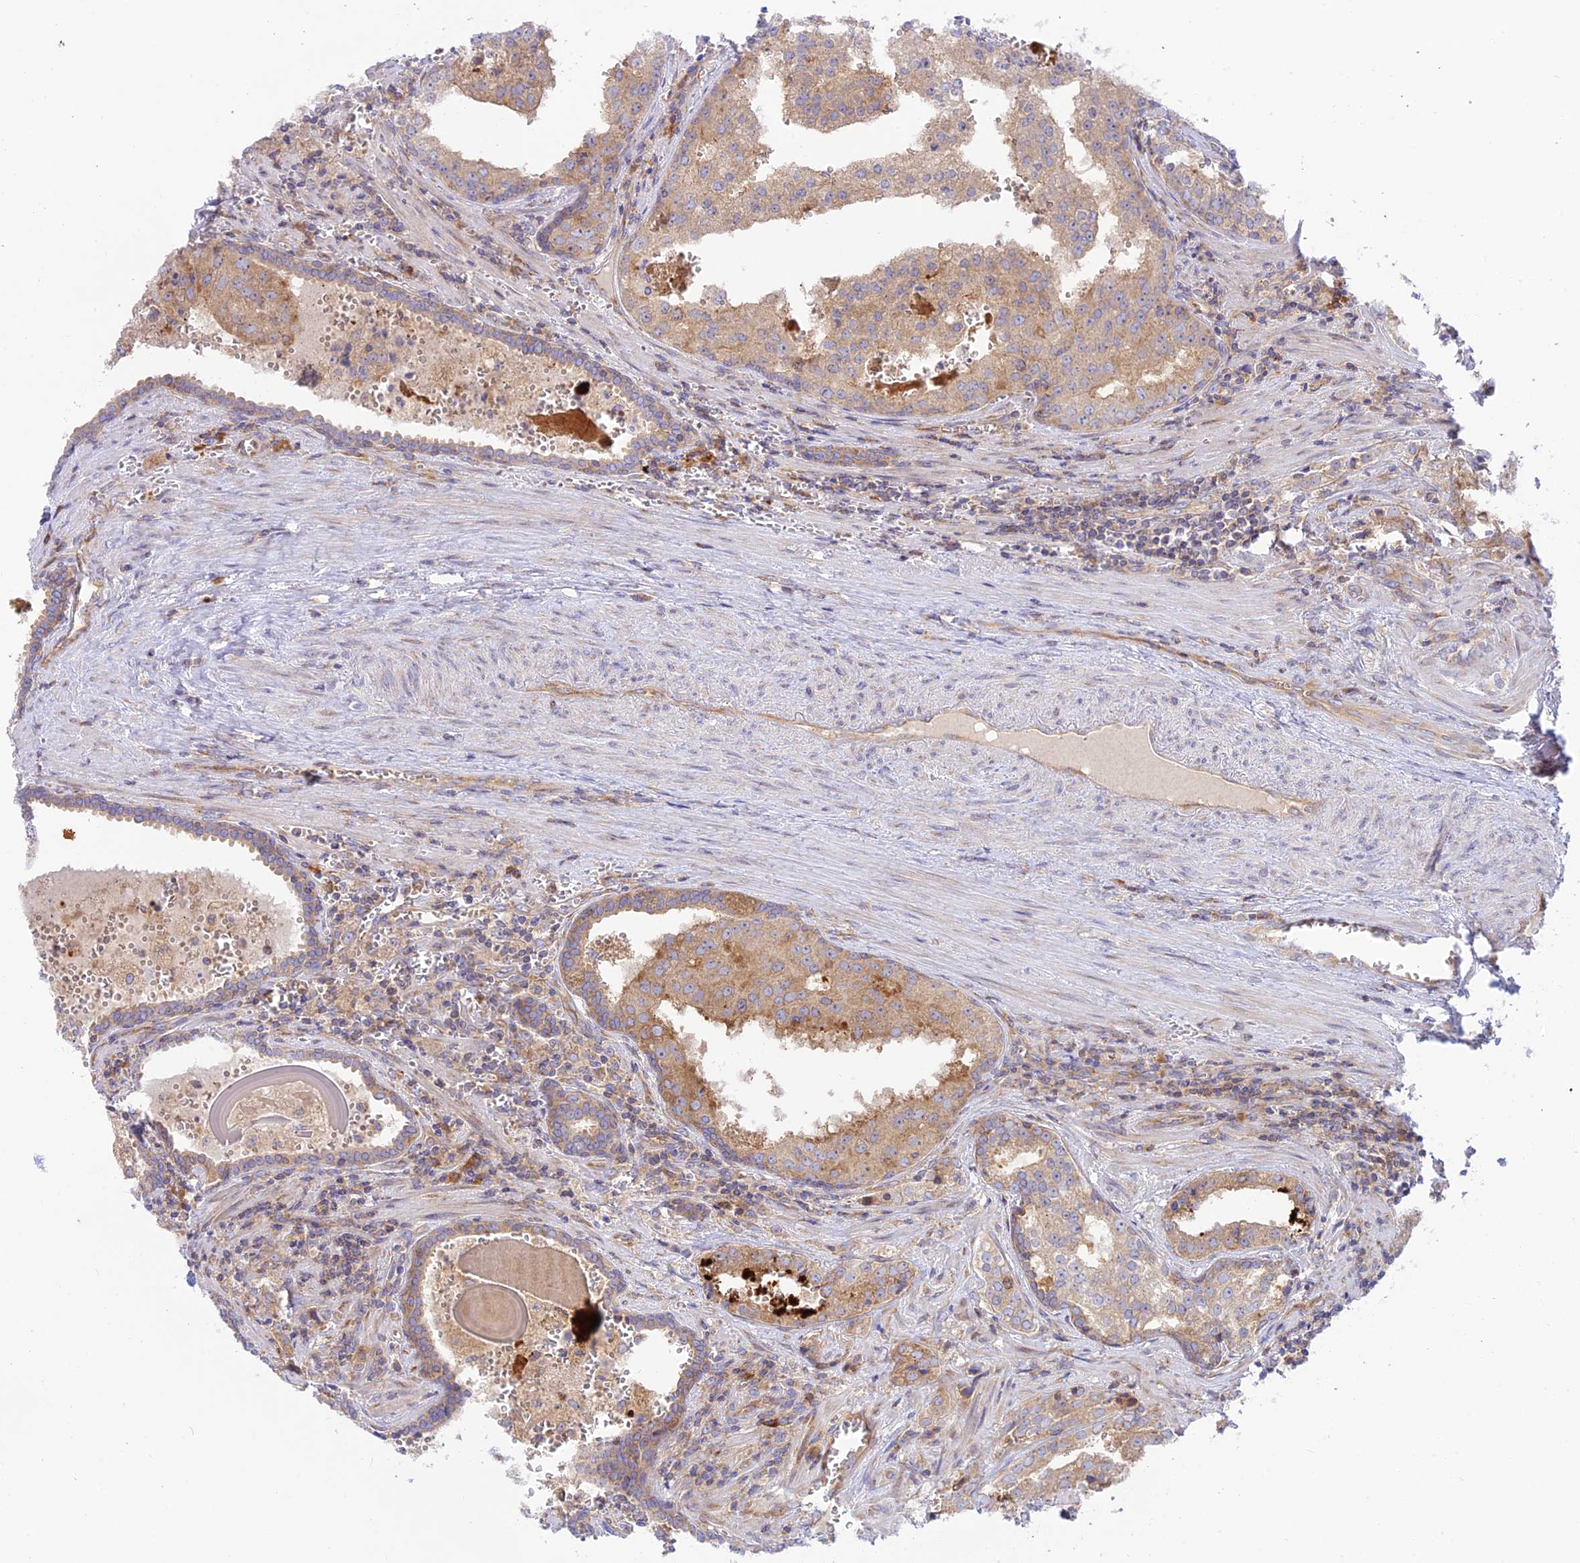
{"staining": {"intensity": "moderate", "quantity": ">75%", "location": "cytoplasmic/membranous"}, "tissue": "prostate cancer", "cell_type": "Tumor cells", "image_type": "cancer", "snomed": [{"axis": "morphology", "description": "Adenocarcinoma, High grade"}, {"axis": "topography", "description": "Prostate"}], "caption": "The photomicrograph displays a brown stain indicating the presence of a protein in the cytoplasmic/membranous of tumor cells in prostate cancer. The protein is stained brown, and the nuclei are stained in blue (DAB (3,3'-diaminobenzidine) IHC with brightfield microscopy, high magnification).", "gene": "PIMREG", "patient": {"sex": "male", "age": 68}}